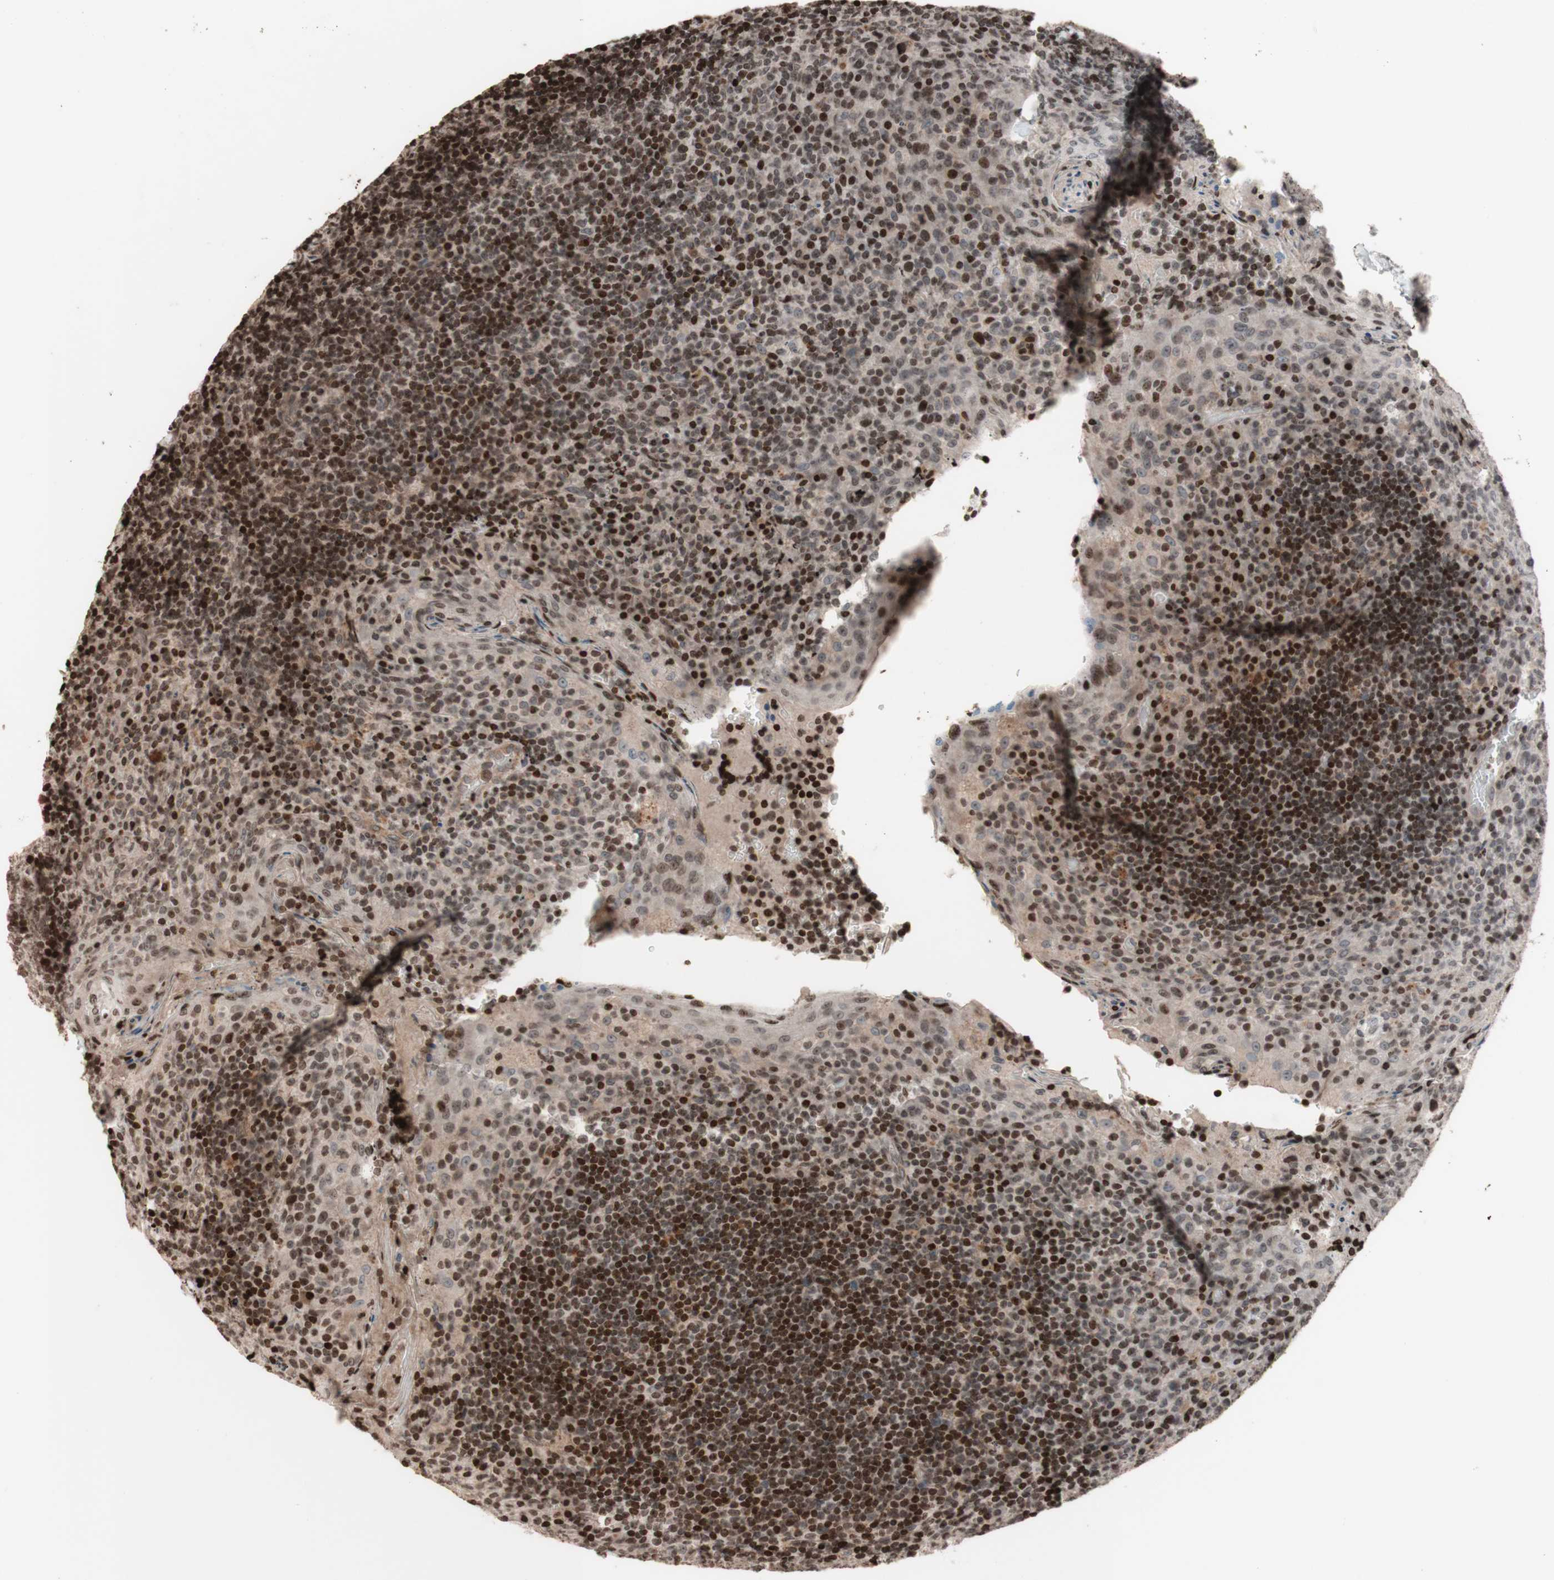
{"staining": {"intensity": "moderate", "quantity": "25%-75%", "location": "cytoplasmic/membranous,nuclear"}, "tissue": "tonsil", "cell_type": "Germinal center cells", "image_type": "normal", "snomed": [{"axis": "morphology", "description": "Normal tissue, NOS"}, {"axis": "topography", "description": "Tonsil"}], "caption": "A micrograph of tonsil stained for a protein reveals moderate cytoplasmic/membranous,nuclear brown staining in germinal center cells. (Brightfield microscopy of DAB IHC at high magnification).", "gene": "POLA1", "patient": {"sex": "male", "age": 17}}